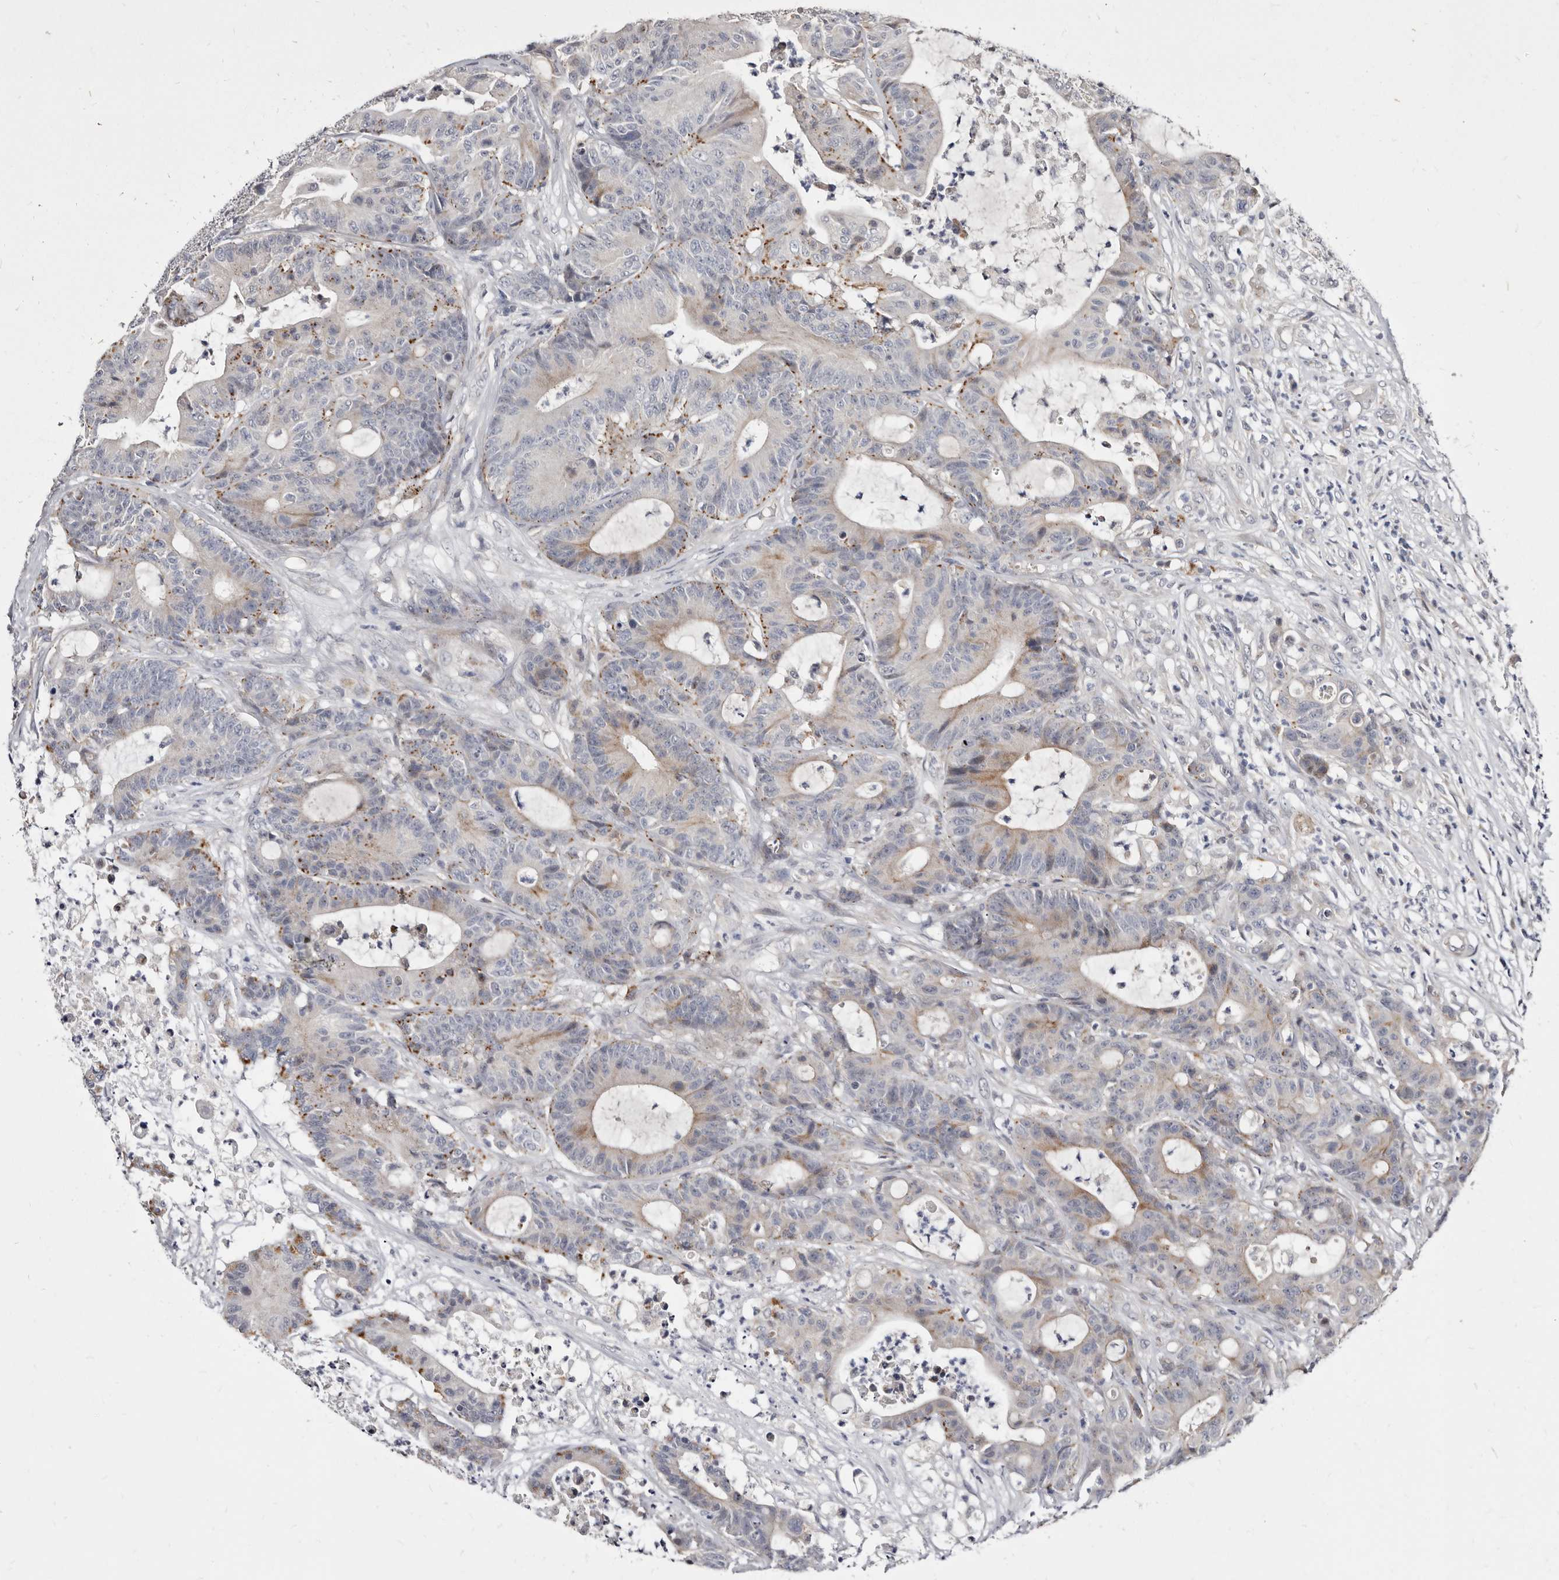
{"staining": {"intensity": "moderate", "quantity": "<25%", "location": "cytoplasmic/membranous"}, "tissue": "colorectal cancer", "cell_type": "Tumor cells", "image_type": "cancer", "snomed": [{"axis": "morphology", "description": "Adenocarcinoma, NOS"}, {"axis": "topography", "description": "Colon"}], "caption": "Human colorectal cancer stained with a protein marker demonstrates moderate staining in tumor cells.", "gene": "KLHL4", "patient": {"sex": "female", "age": 84}}